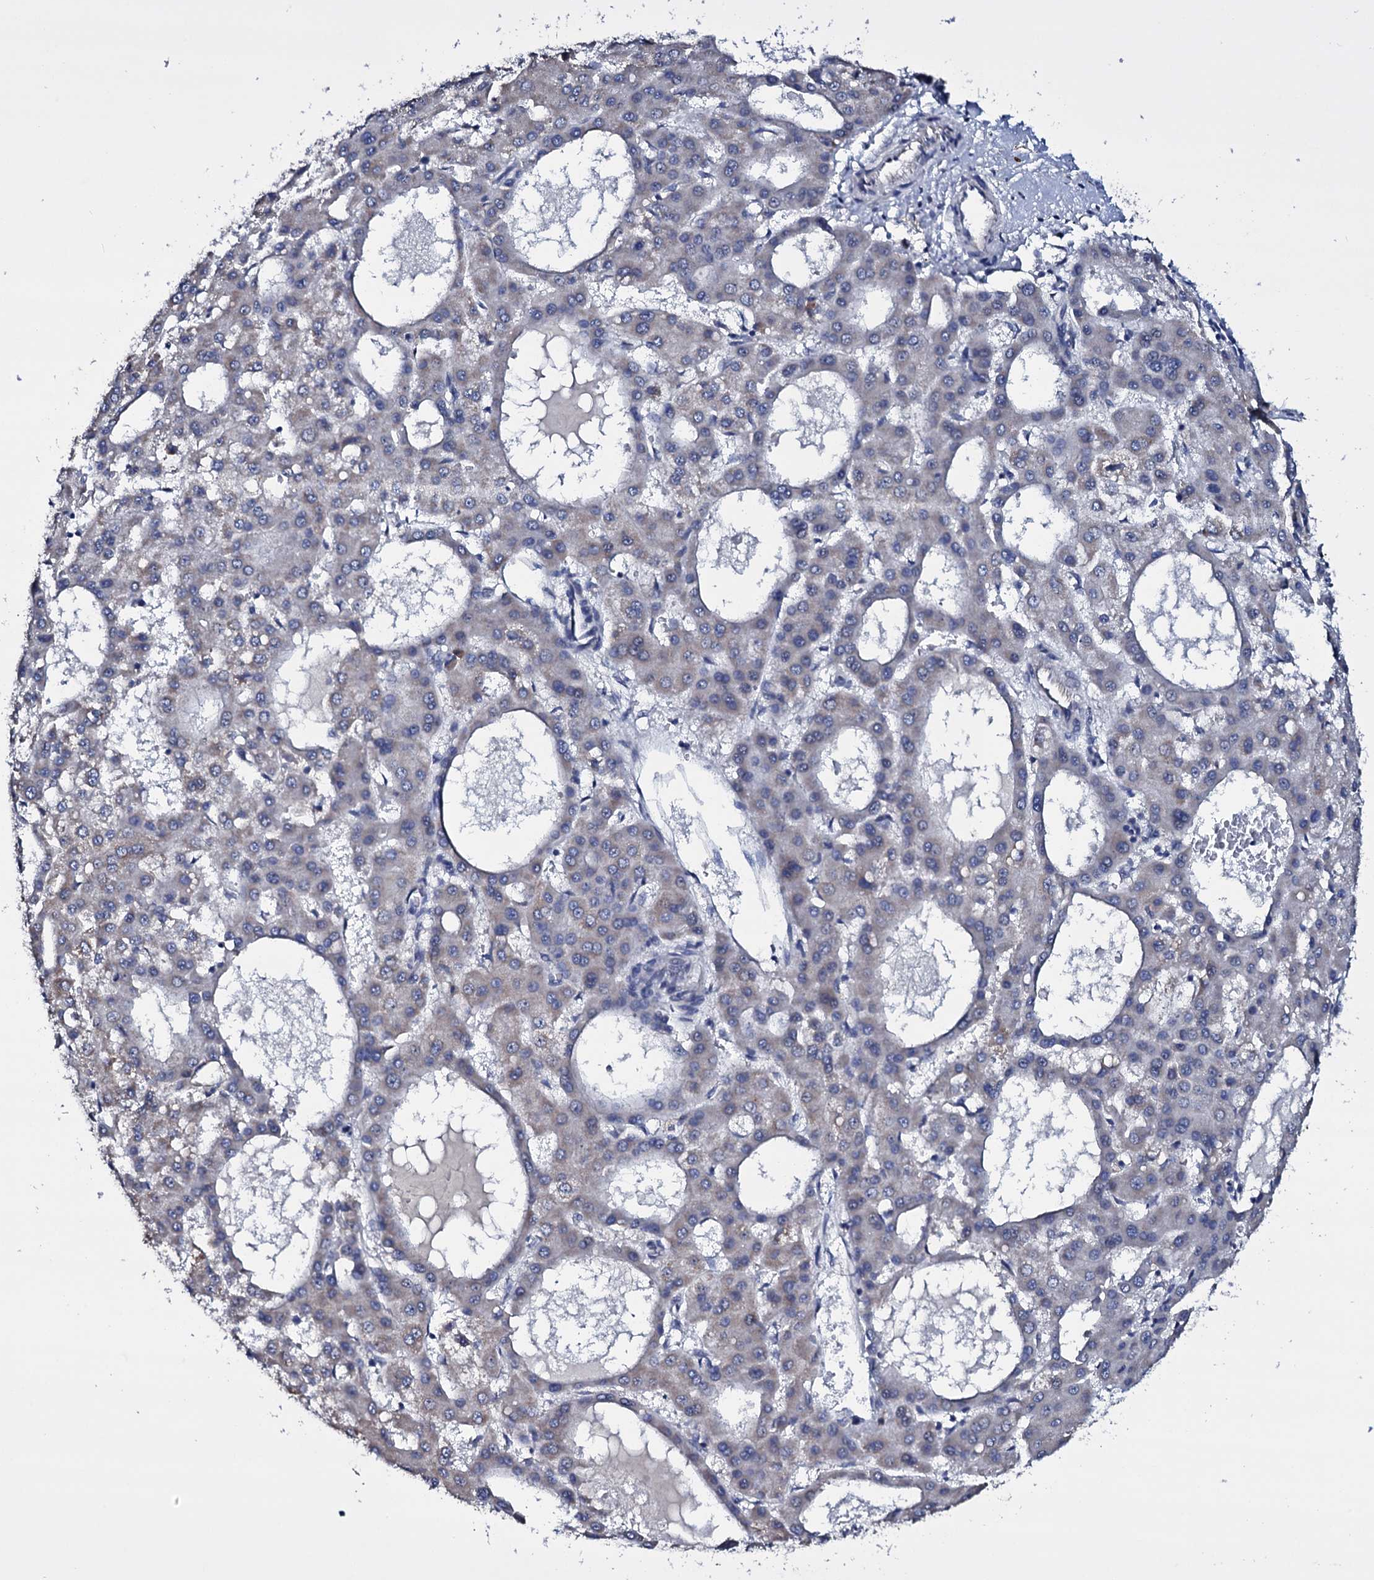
{"staining": {"intensity": "negative", "quantity": "none", "location": "none"}, "tissue": "liver cancer", "cell_type": "Tumor cells", "image_type": "cancer", "snomed": [{"axis": "morphology", "description": "Carcinoma, Hepatocellular, NOS"}, {"axis": "topography", "description": "Liver"}], "caption": "This is a micrograph of immunohistochemistry (IHC) staining of liver cancer (hepatocellular carcinoma), which shows no staining in tumor cells.", "gene": "BCL2L14", "patient": {"sex": "male", "age": 47}}